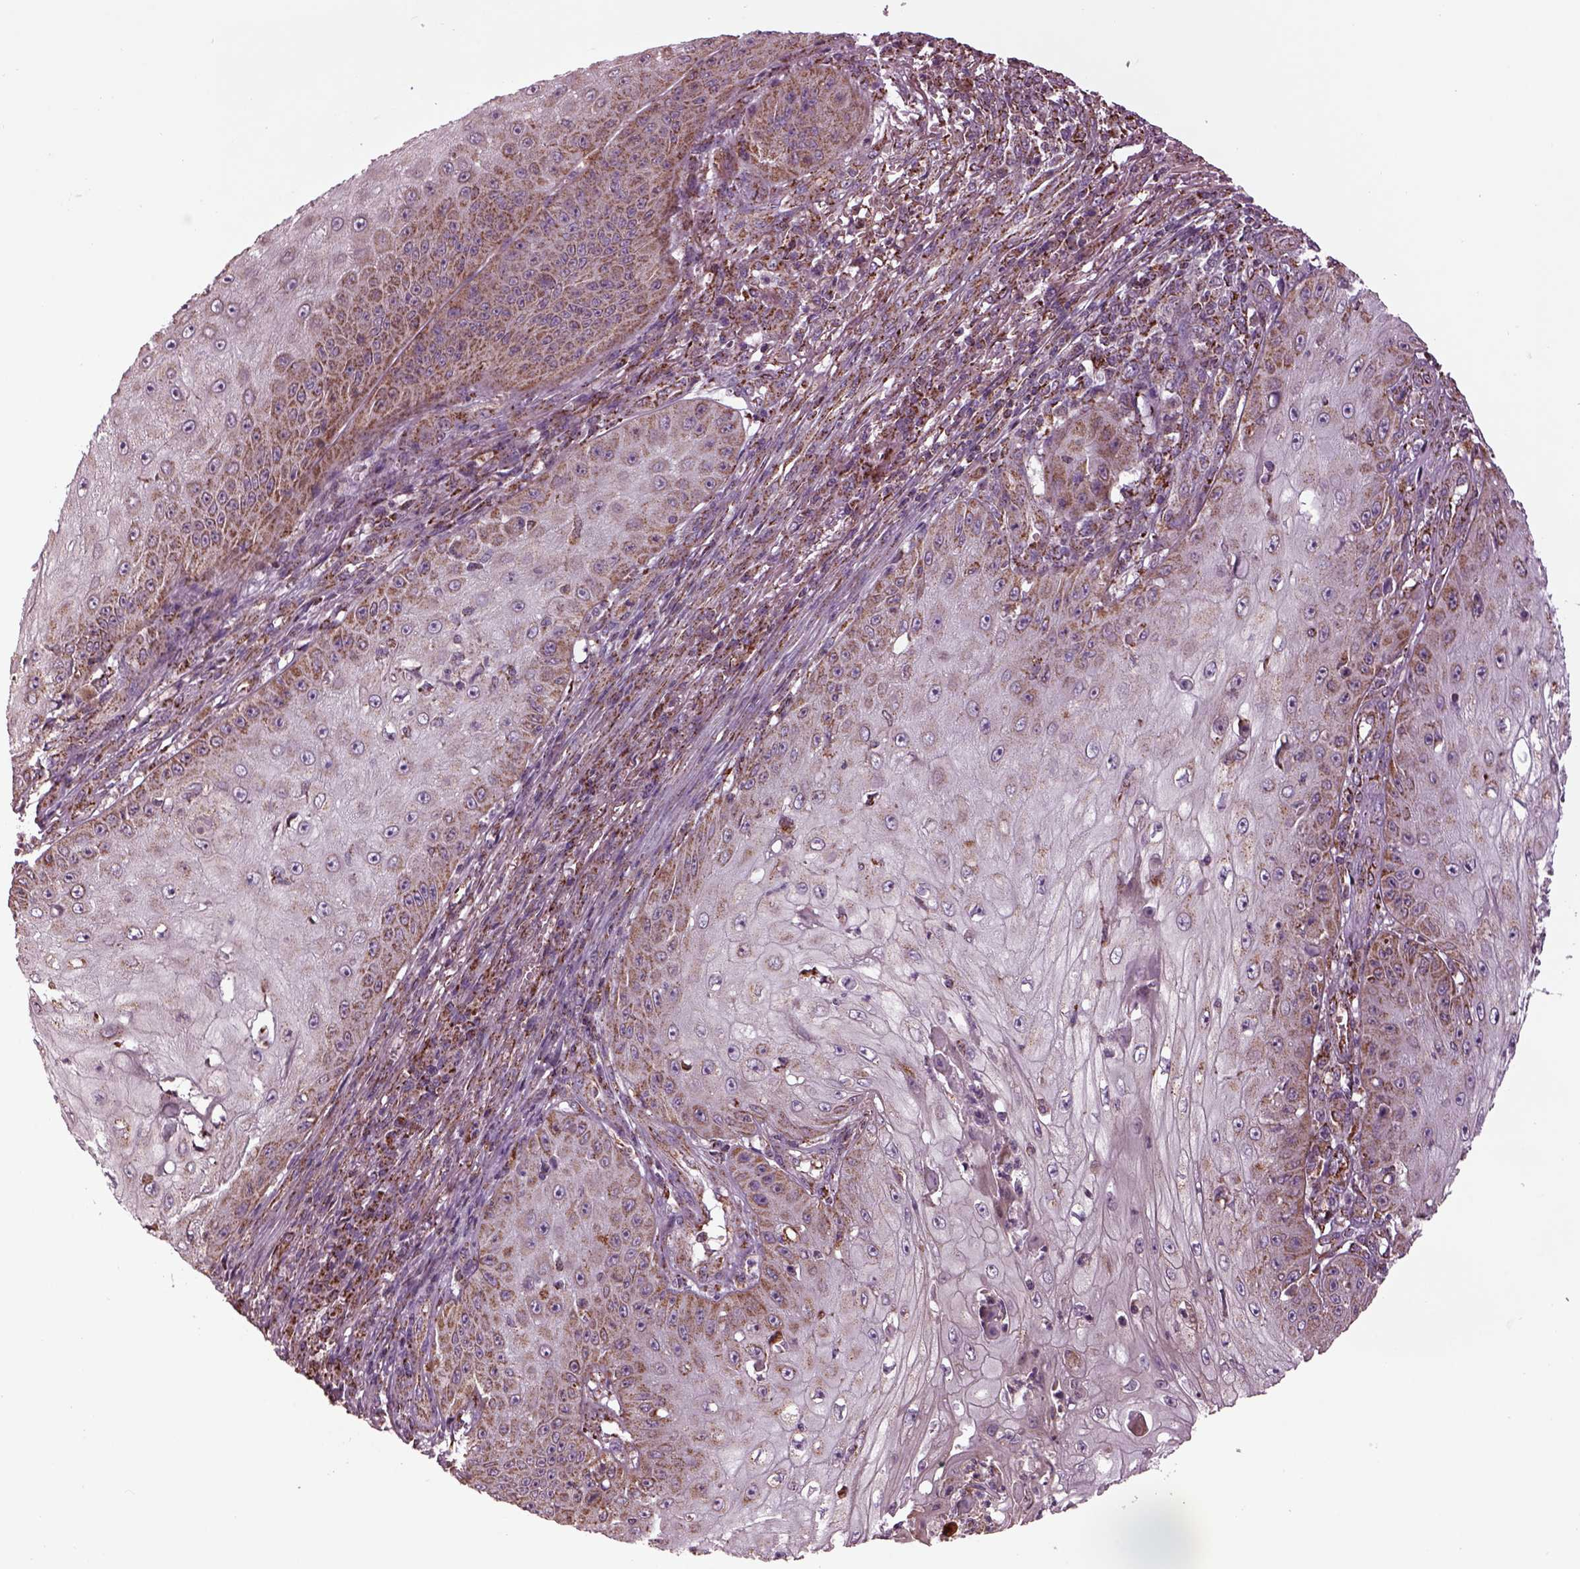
{"staining": {"intensity": "weak", "quantity": "25%-75%", "location": "cytoplasmic/membranous"}, "tissue": "skin cancer", "cell_type": "Tumor cells", "image_type": "cancer", "snomed": [{"axis": "morphology", "description": "Squamous cell carcinoma, NOS"}, {"axis": "topography", "description": "Skin"}], "caption": "This is an image of immunohistochemistry (IHC) staining of skin cancer, which shows weak staining in the cytoplasmic/membranous of tumor cells.", "gene": "TMEM254", "patient": {"sex": "male", "age": 70}}